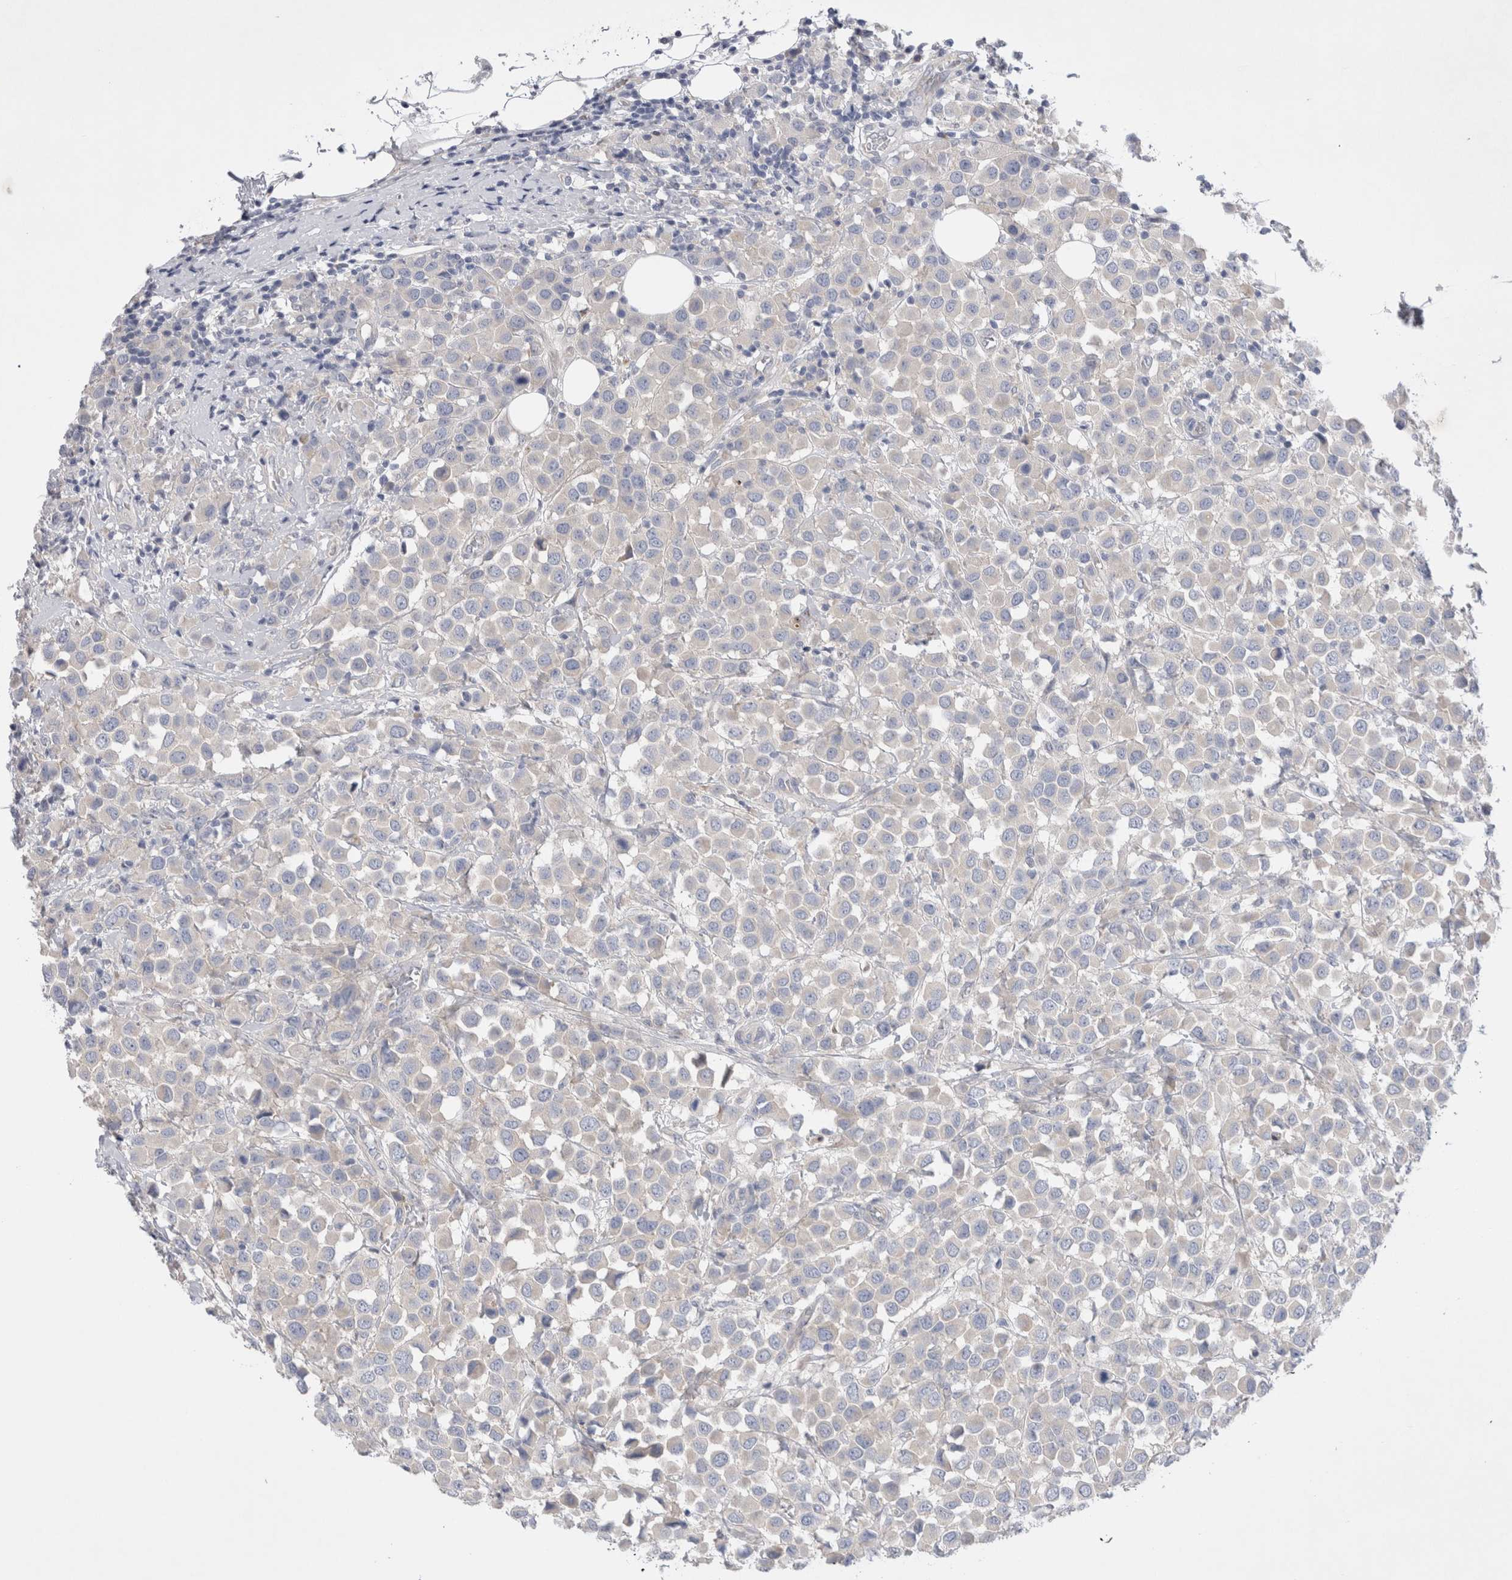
{"staining": {"intensity": "negative", "quantity": "none", "location": "none"}, "tissue": "breast cancer", "cell_type": "Tumor cells", "image_type": "cancer", "snomed": [{"axis": "morphology", "description": "Duct carcinoma"}, {"axis": "topography", "description": "Breast"}], "caption": "A high-resolution photomicrograph shows IHC staining of breast invasive ductal carcinoma, which shows no significant positivity in tumor cells. (DAB immunohistochemistry (IHC) with hematoxylin counter stain).", "gene": "RBM12B", "patient": {"sex": "female", "age": 61}}